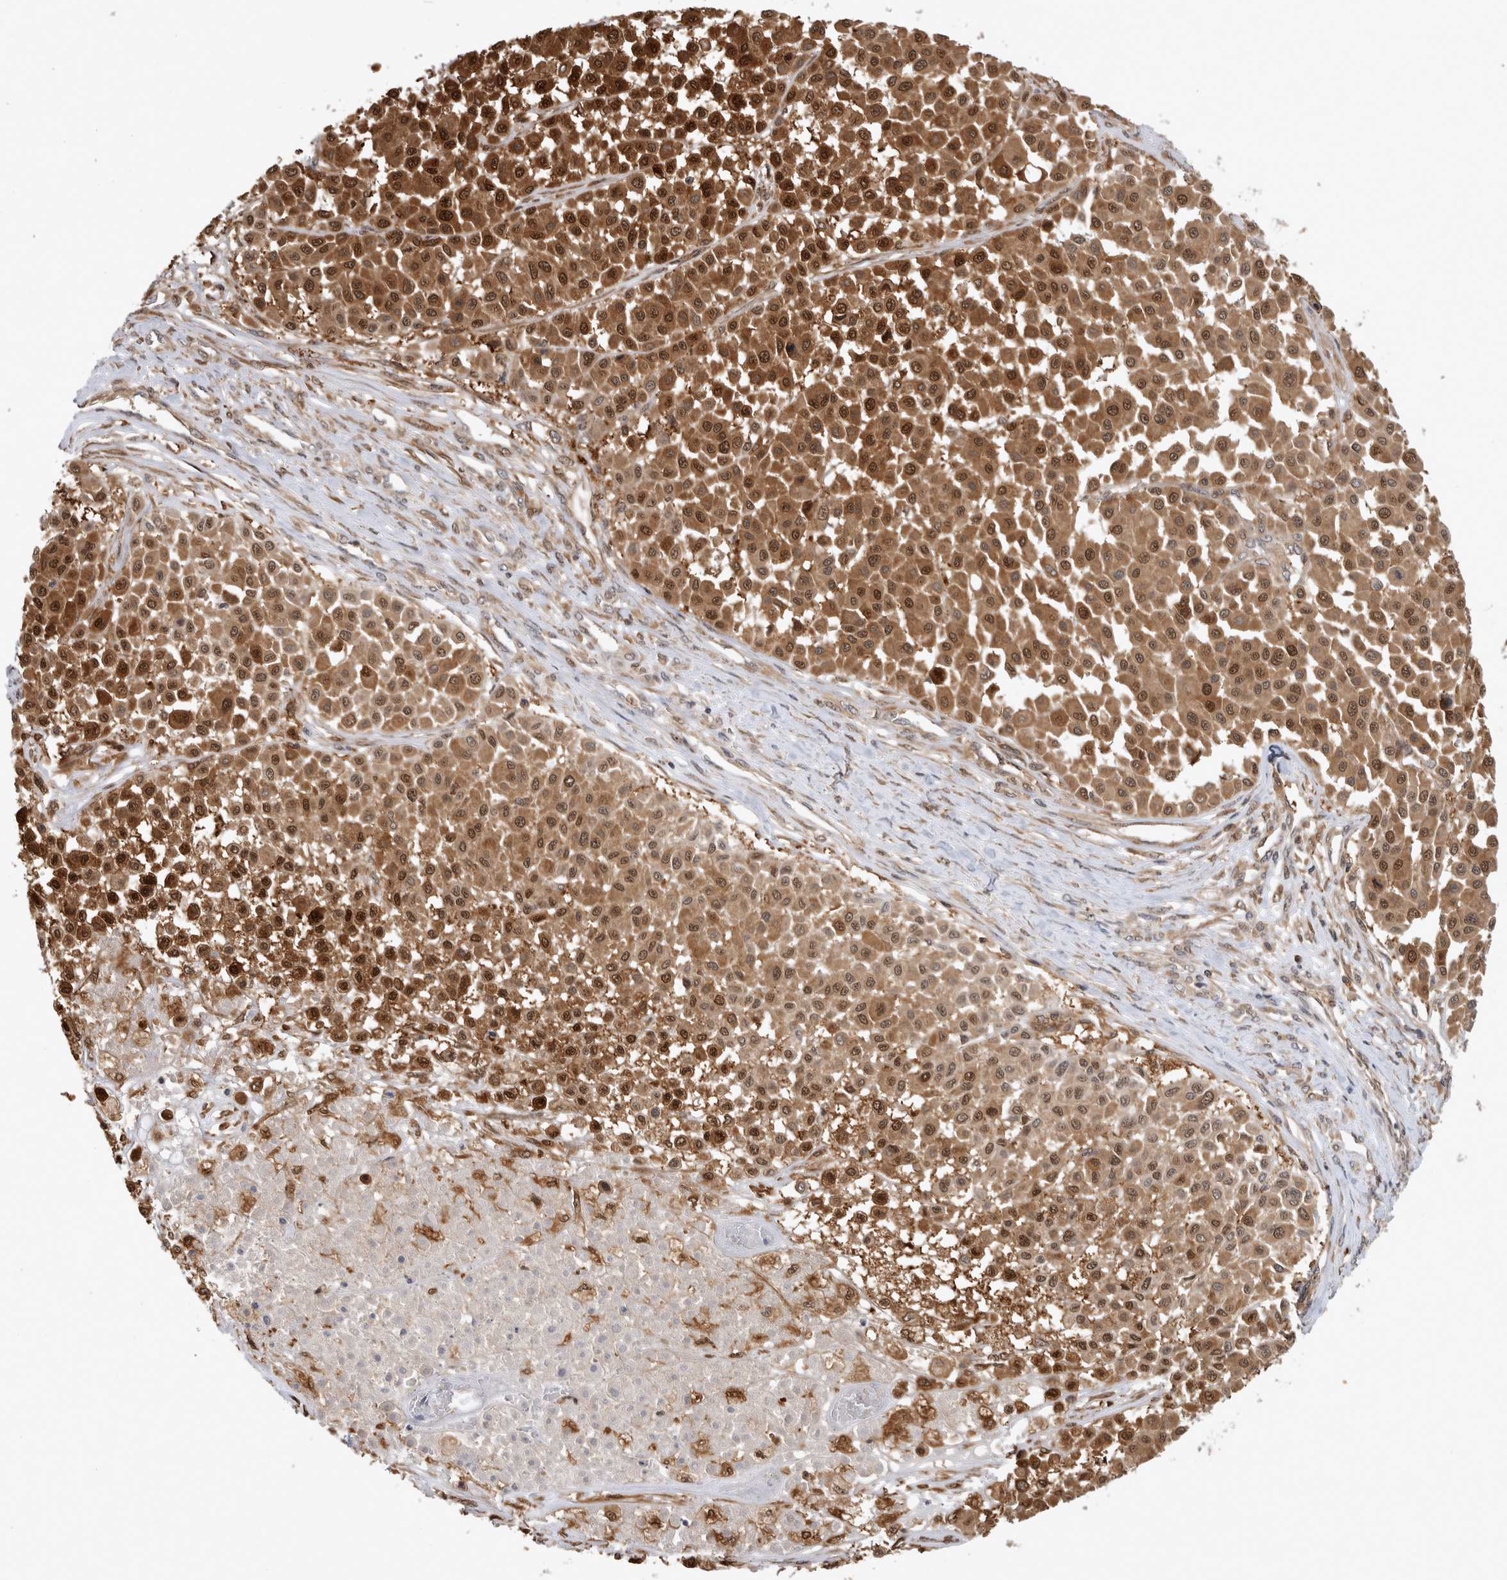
{"staining": {"intensity": "moderate", "quantity": ">75%", "location": "cytoplasmic/membranous,nuclear"}, "tissue": "melanoma", "cell_type": "Tumor cells", "image_type": "cancer", "snomed": [{"axis": "morphology", "description": "Malignant melanoma, Metastatic site"}, {"axis": "topography", "description": "Soft tissue"}], "caption": "Immunohistochemistry (IHC) (DAB) staining of melanoma exhibits moderate cytoplasmic/membranous and nuclear protein positivity in about >75% of tumor cells. (Brightfield microscopy of DAB IHC at high magnification).", "gene": "ASTN2", "patient": {"sex": "male", "age": 41}}